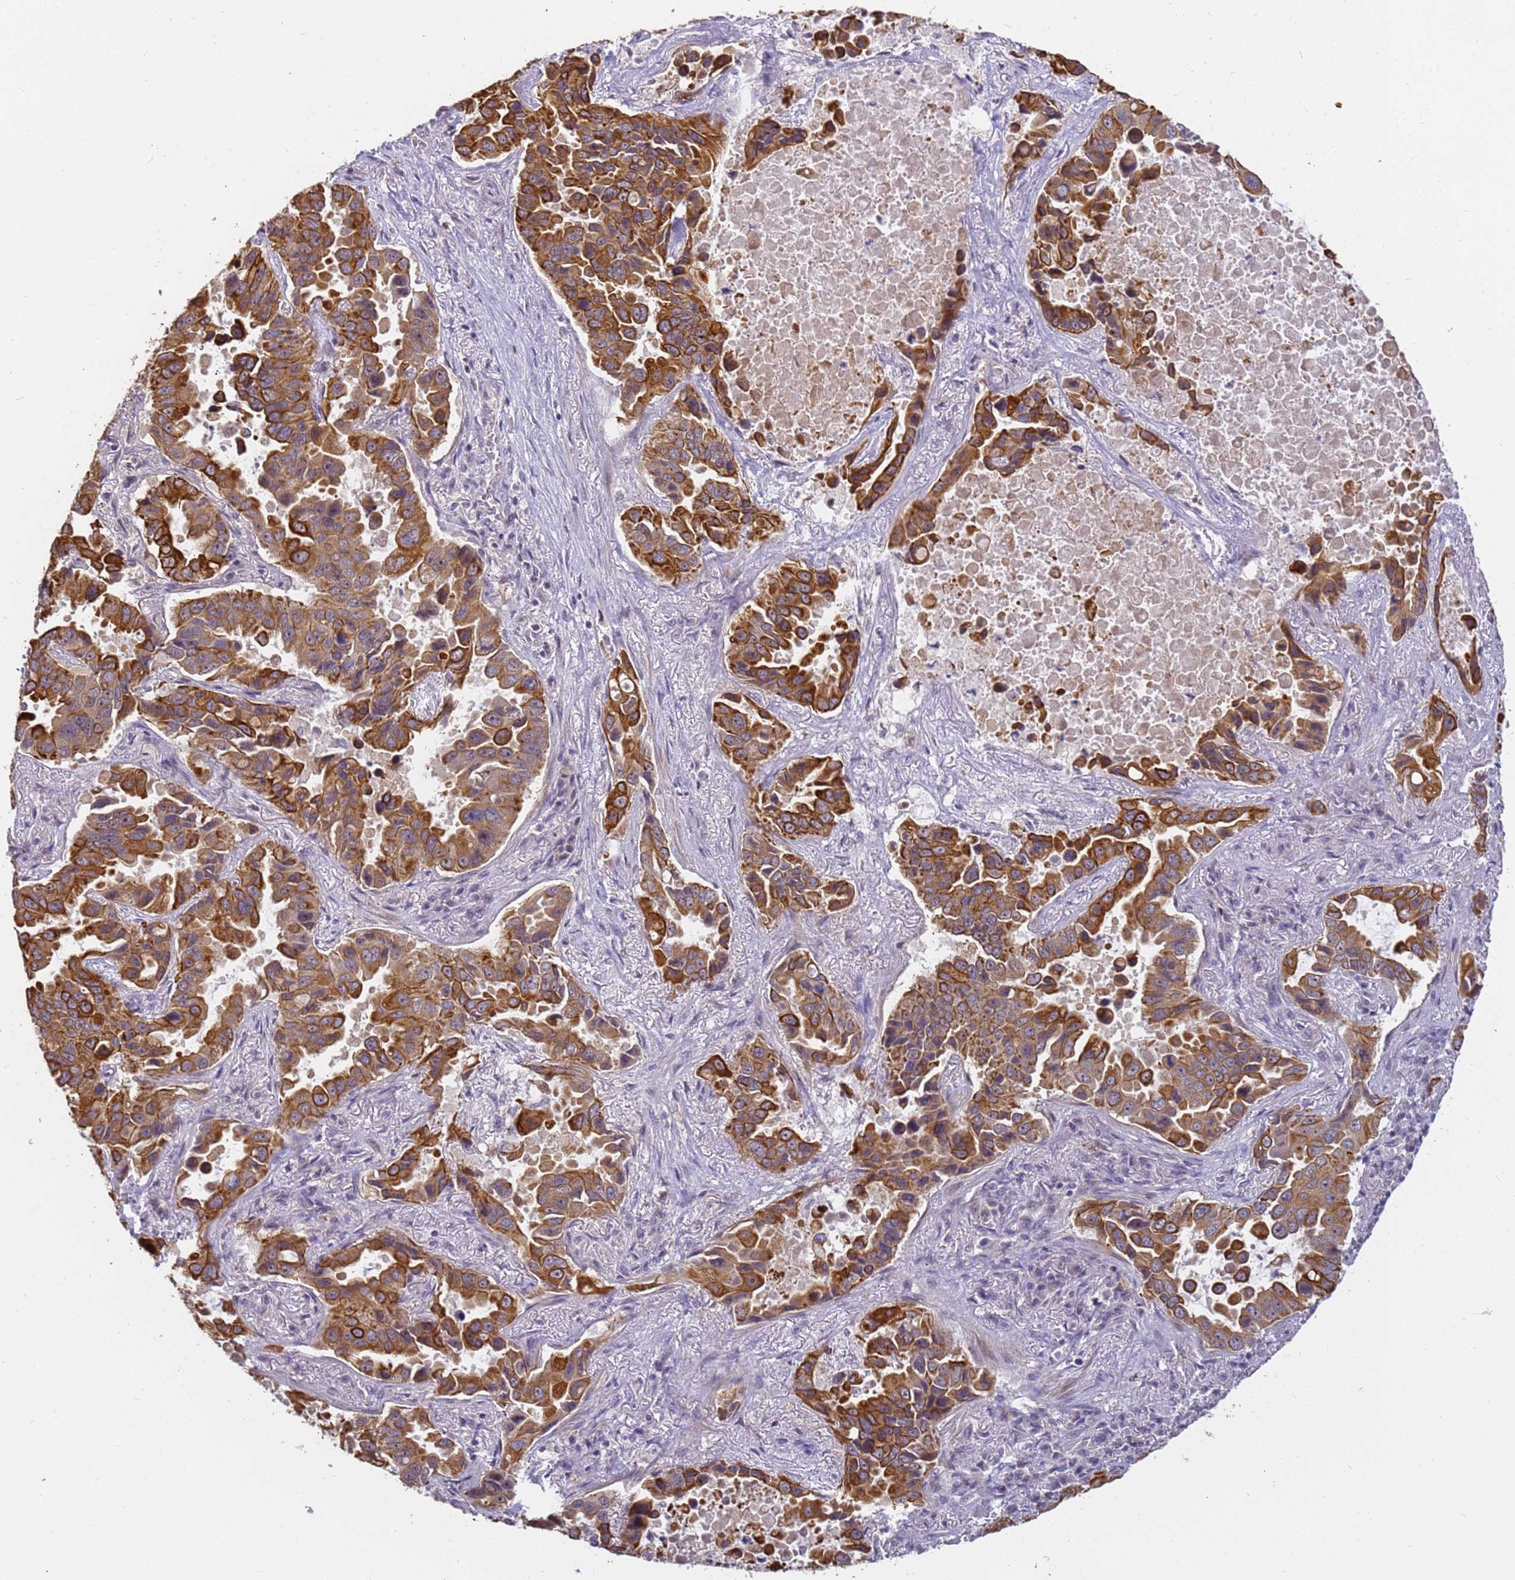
{"staining": {"intensity": "strong", "quantity": ">75%", "location": "cytoplasmic/membranous"}, "tissue": "lung cancer", "cell_type": "Tumor cells", "image_type": "cancer", "snomed": [{"axis": "morphology", "description": "Adenocarcinoma, NOS"}, {"axis": "topography", "description": "Lung"}], "caption": "An image showing strong cytoplasmic/membranous staining in approximately >75% of tumor cells in lung cancer, as visualized by brown immunohistochemical staining.", "gene": "VWA3A", "patient": {"sex": "male", "age": 64}}